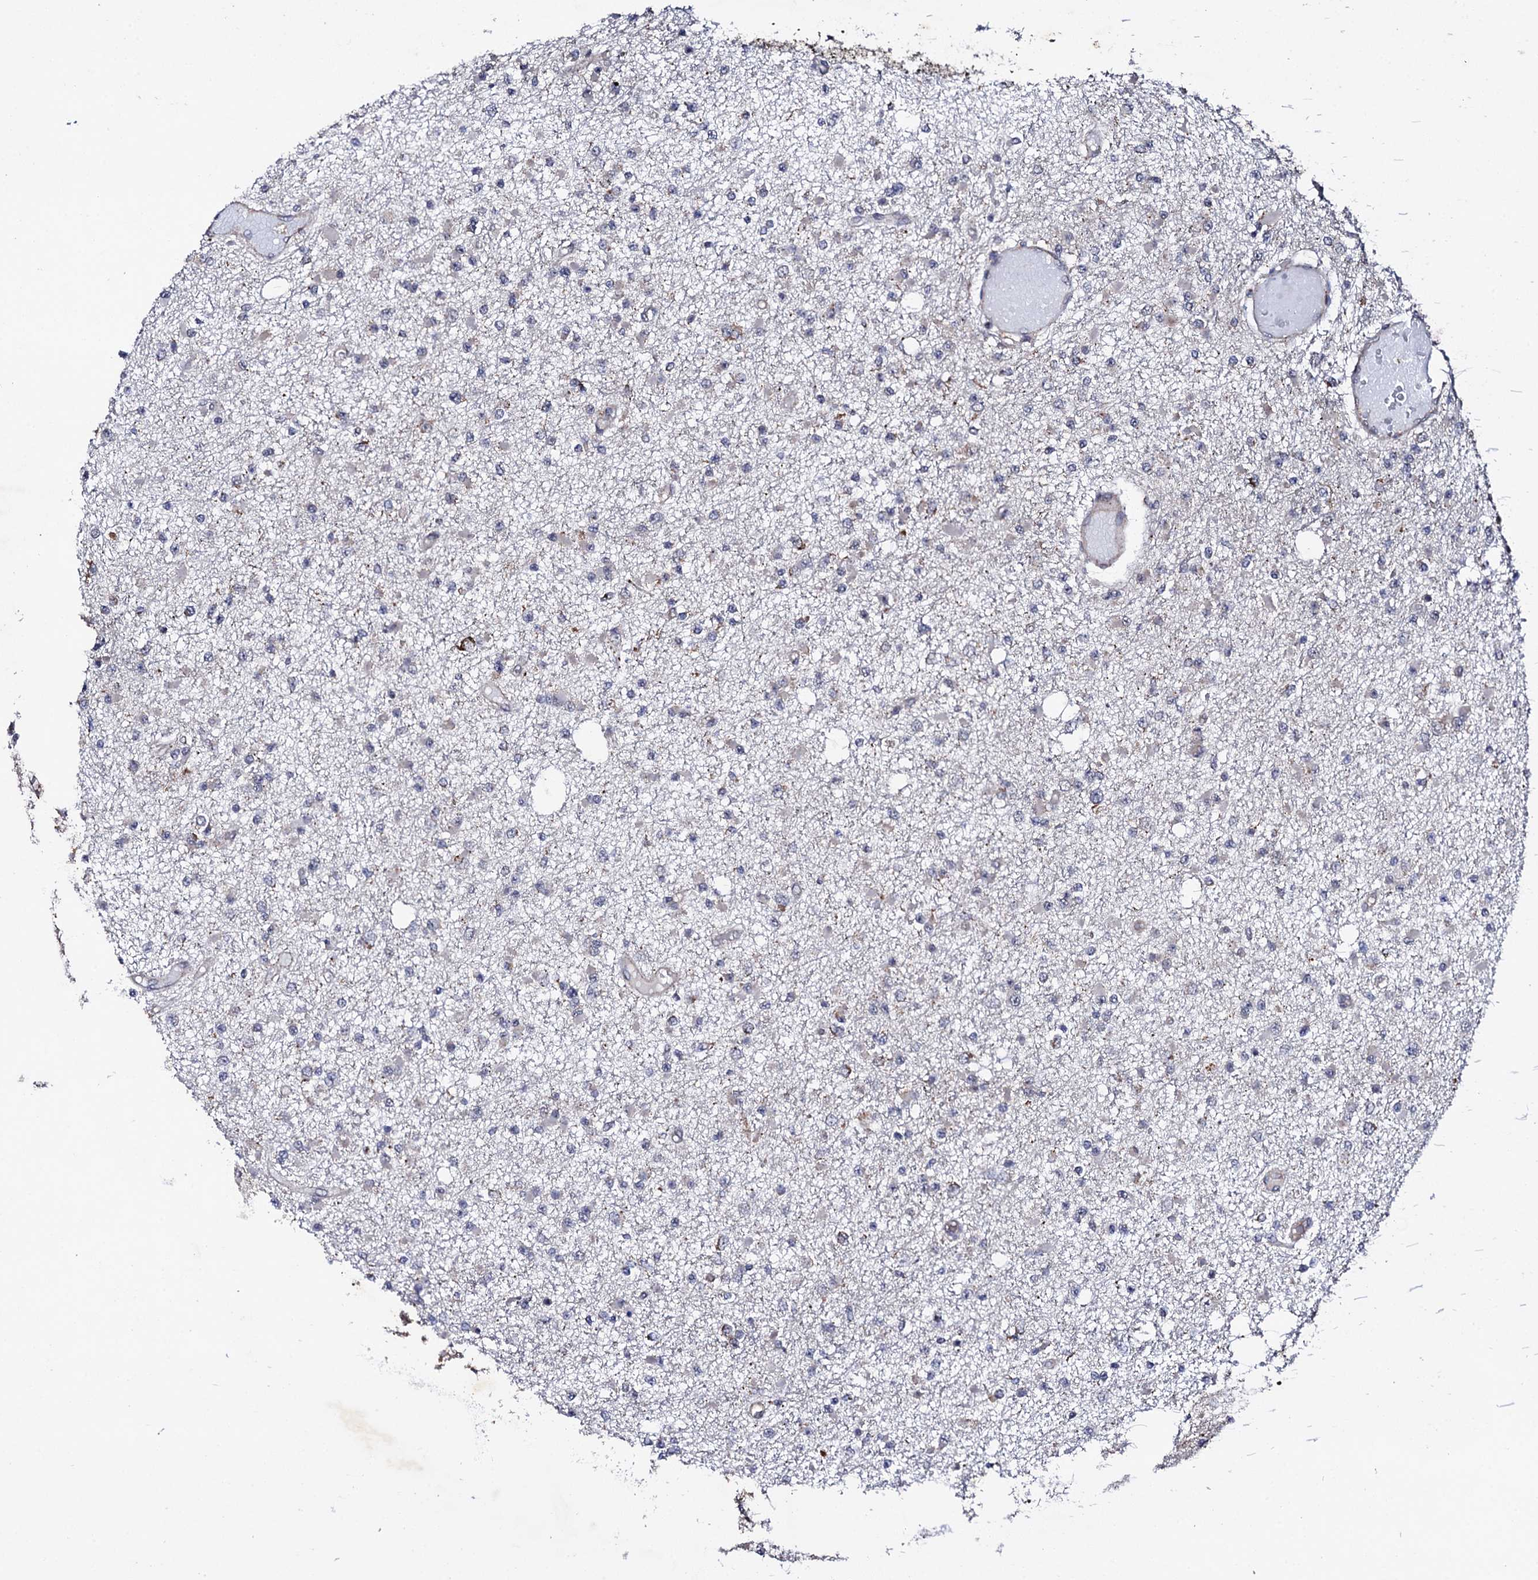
{"staining": {"intensity": "negative", "quantity": "none", "location": "none"}, "tissue": "glioma", "cell_type": "Tumor cells", "image_type": "cancer", "snomed": [{"axis": "morphology", "description": "Glioma, malignant, Low grade"}, {"axis": "topography", "description": "Brain"}], "caption": "The IHC histopathology image has no significant positivity in tumor cells of glioma tissue.", "gene": "MTIF3", "patient": {"sex": "female", "age": 22}}